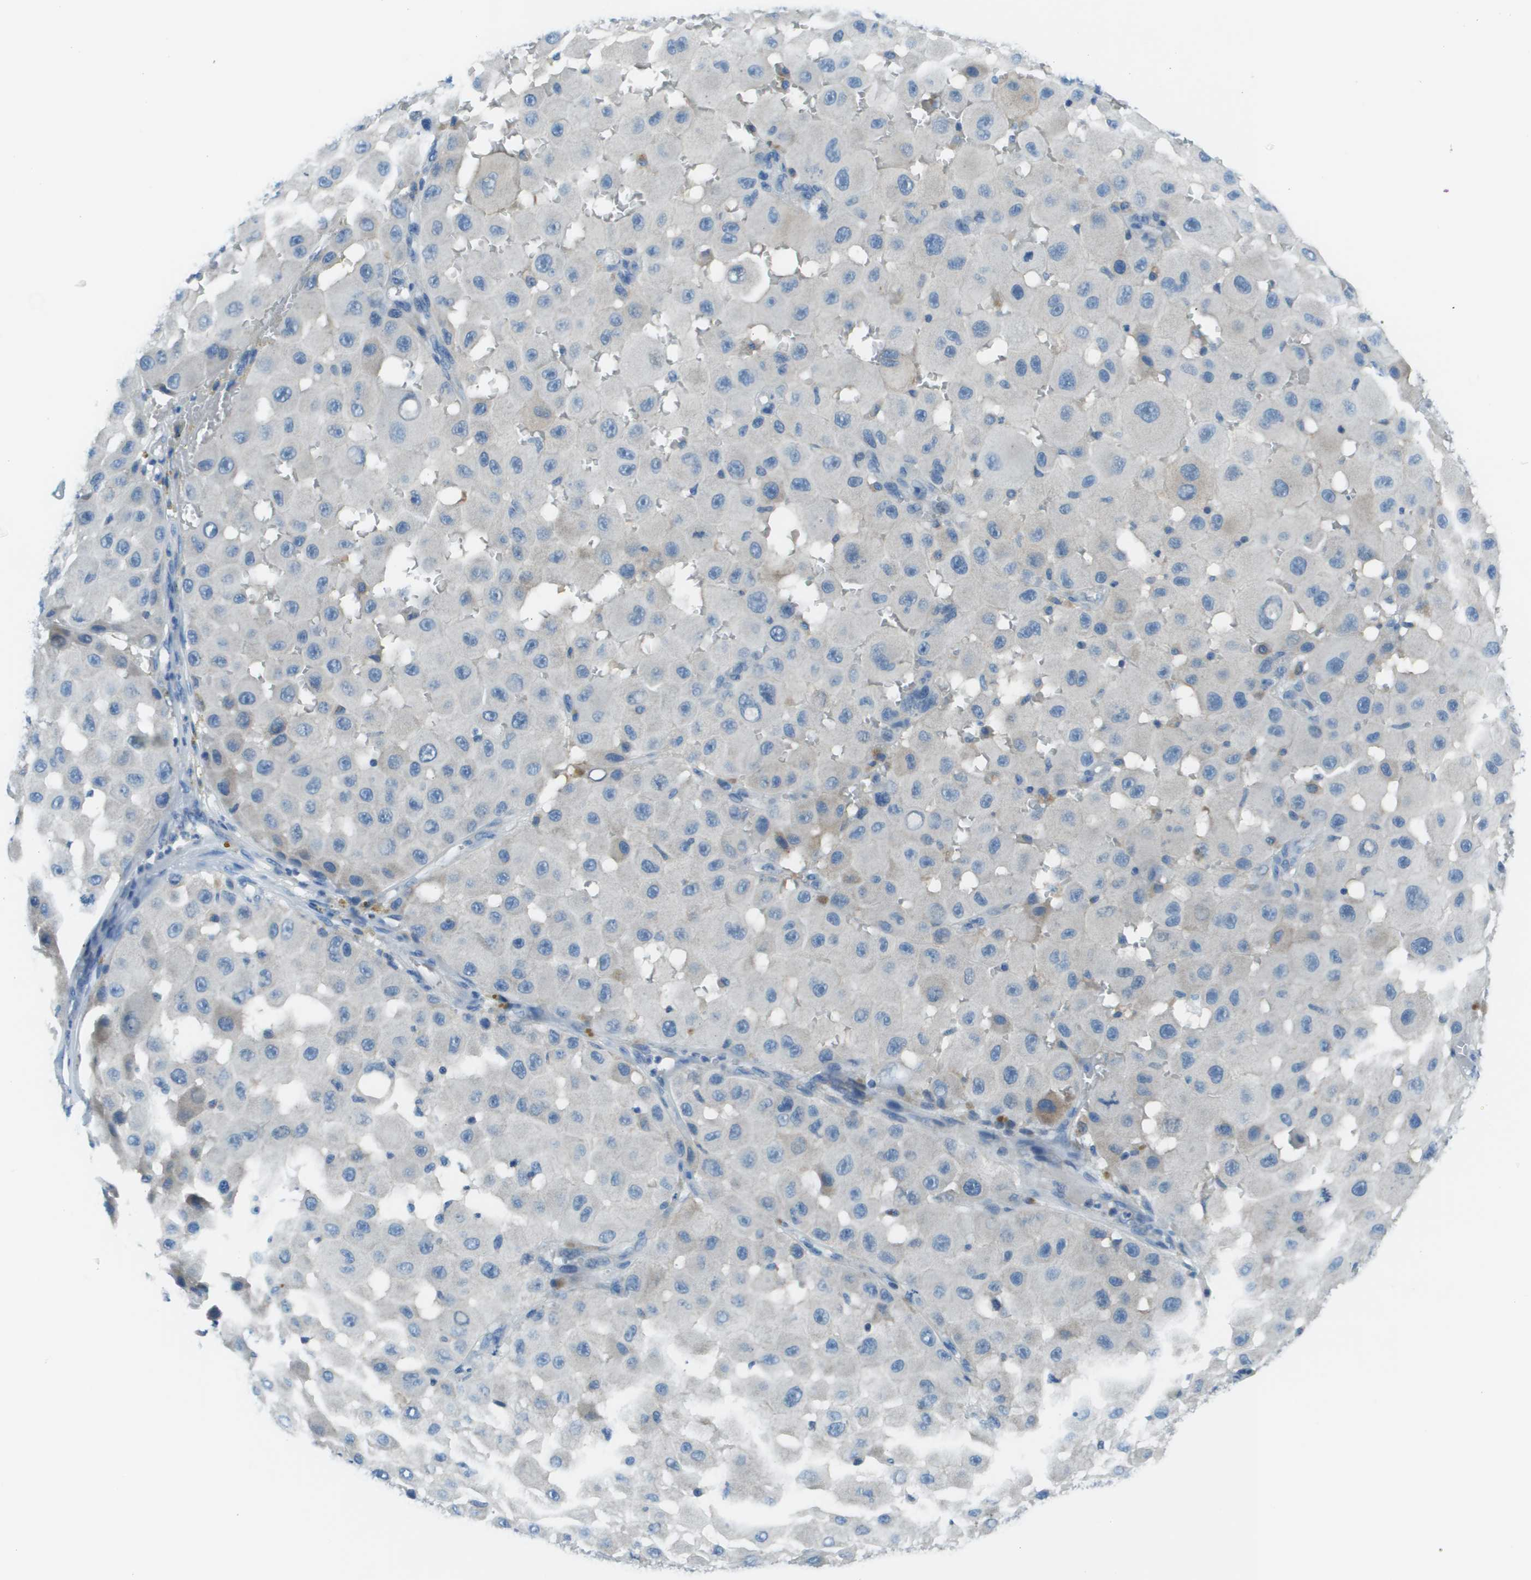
{"staining": {"intensity": "negative", "quantity": "none", "location": "none"}, "tissue": "melanoma", "cell_type": "Tumor cells", "image_type": "cancer", "snomed": [{"axis": "morphology", "description": "Malignant melanoma, NOS"}, {"axis": "topography", "description": "Skin"}], "caption": "A high-resolution image shows IHC staining of melanoma, which exhibits no significant positivity in tumor cells. (Stains: DAB immunohistochemistry with hematoxylin counter stain, Microscopy: brightfield microscopy at high magnification).", "gene": "STIP1", "patient": {"sex": "female", "age": 81}}